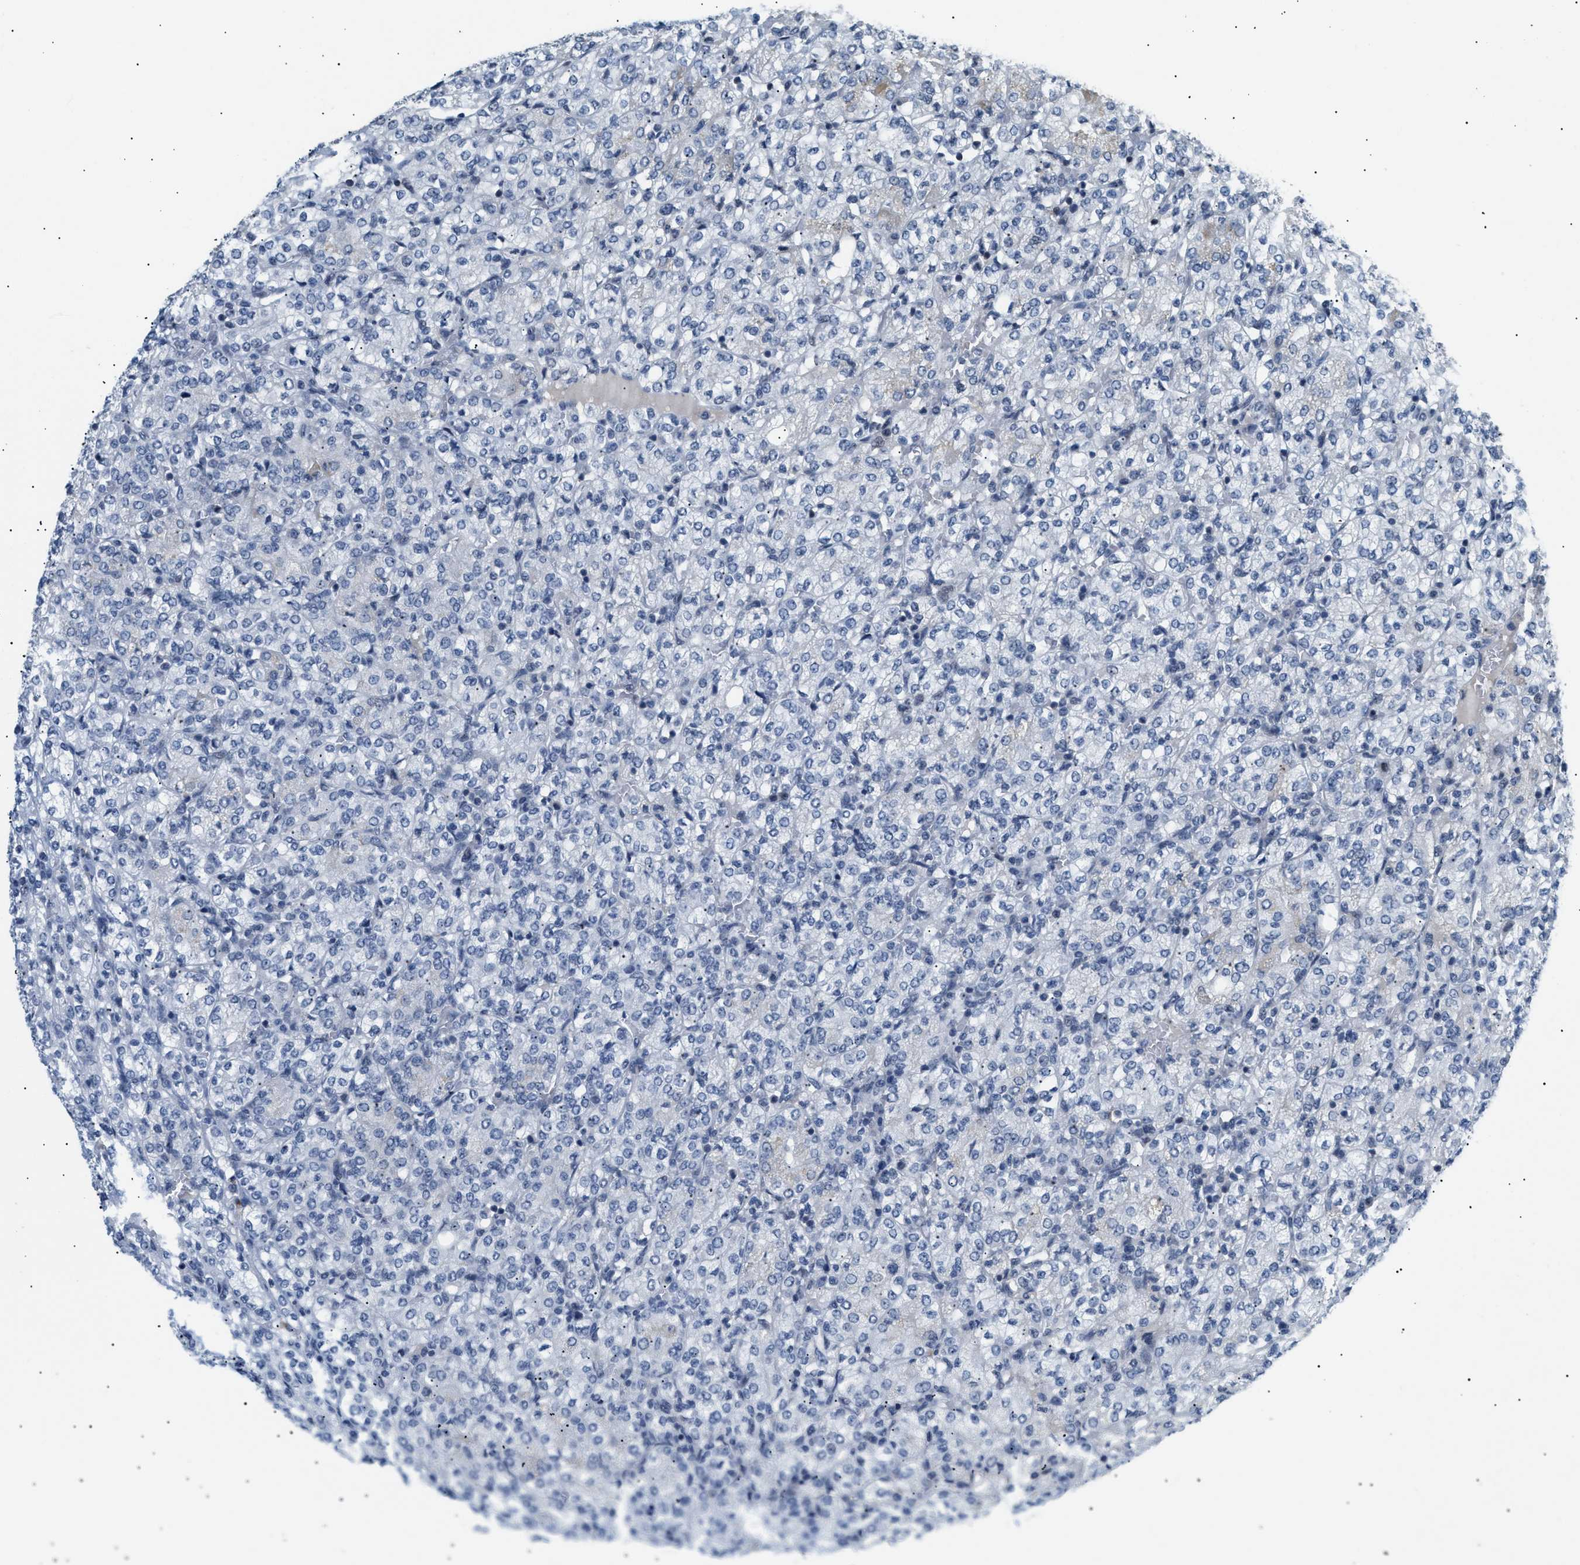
{"staining": {"intensity": "negative", "quantity": "none", "location": "none"}, "tissue": "renal cancer", "cell_type": "Tumor cells", "image_type": "cancer", "snomed": [{"axis": "morphology", "description": "Adenocarcinoma, NOS"}, {"axis": "topography", "description": "Kidney"}], "caption": "Micrograph shows no significant protein expression in tumor cells of renal cancer (adenocarcinoma). (Brightfield microscopy of DAB (3,3'-diaminobenzidine) immunohistochemistry (IHC) at high magnification).", "gene": "KCNC3", "patient": {"sex": "male", "age": 77}}